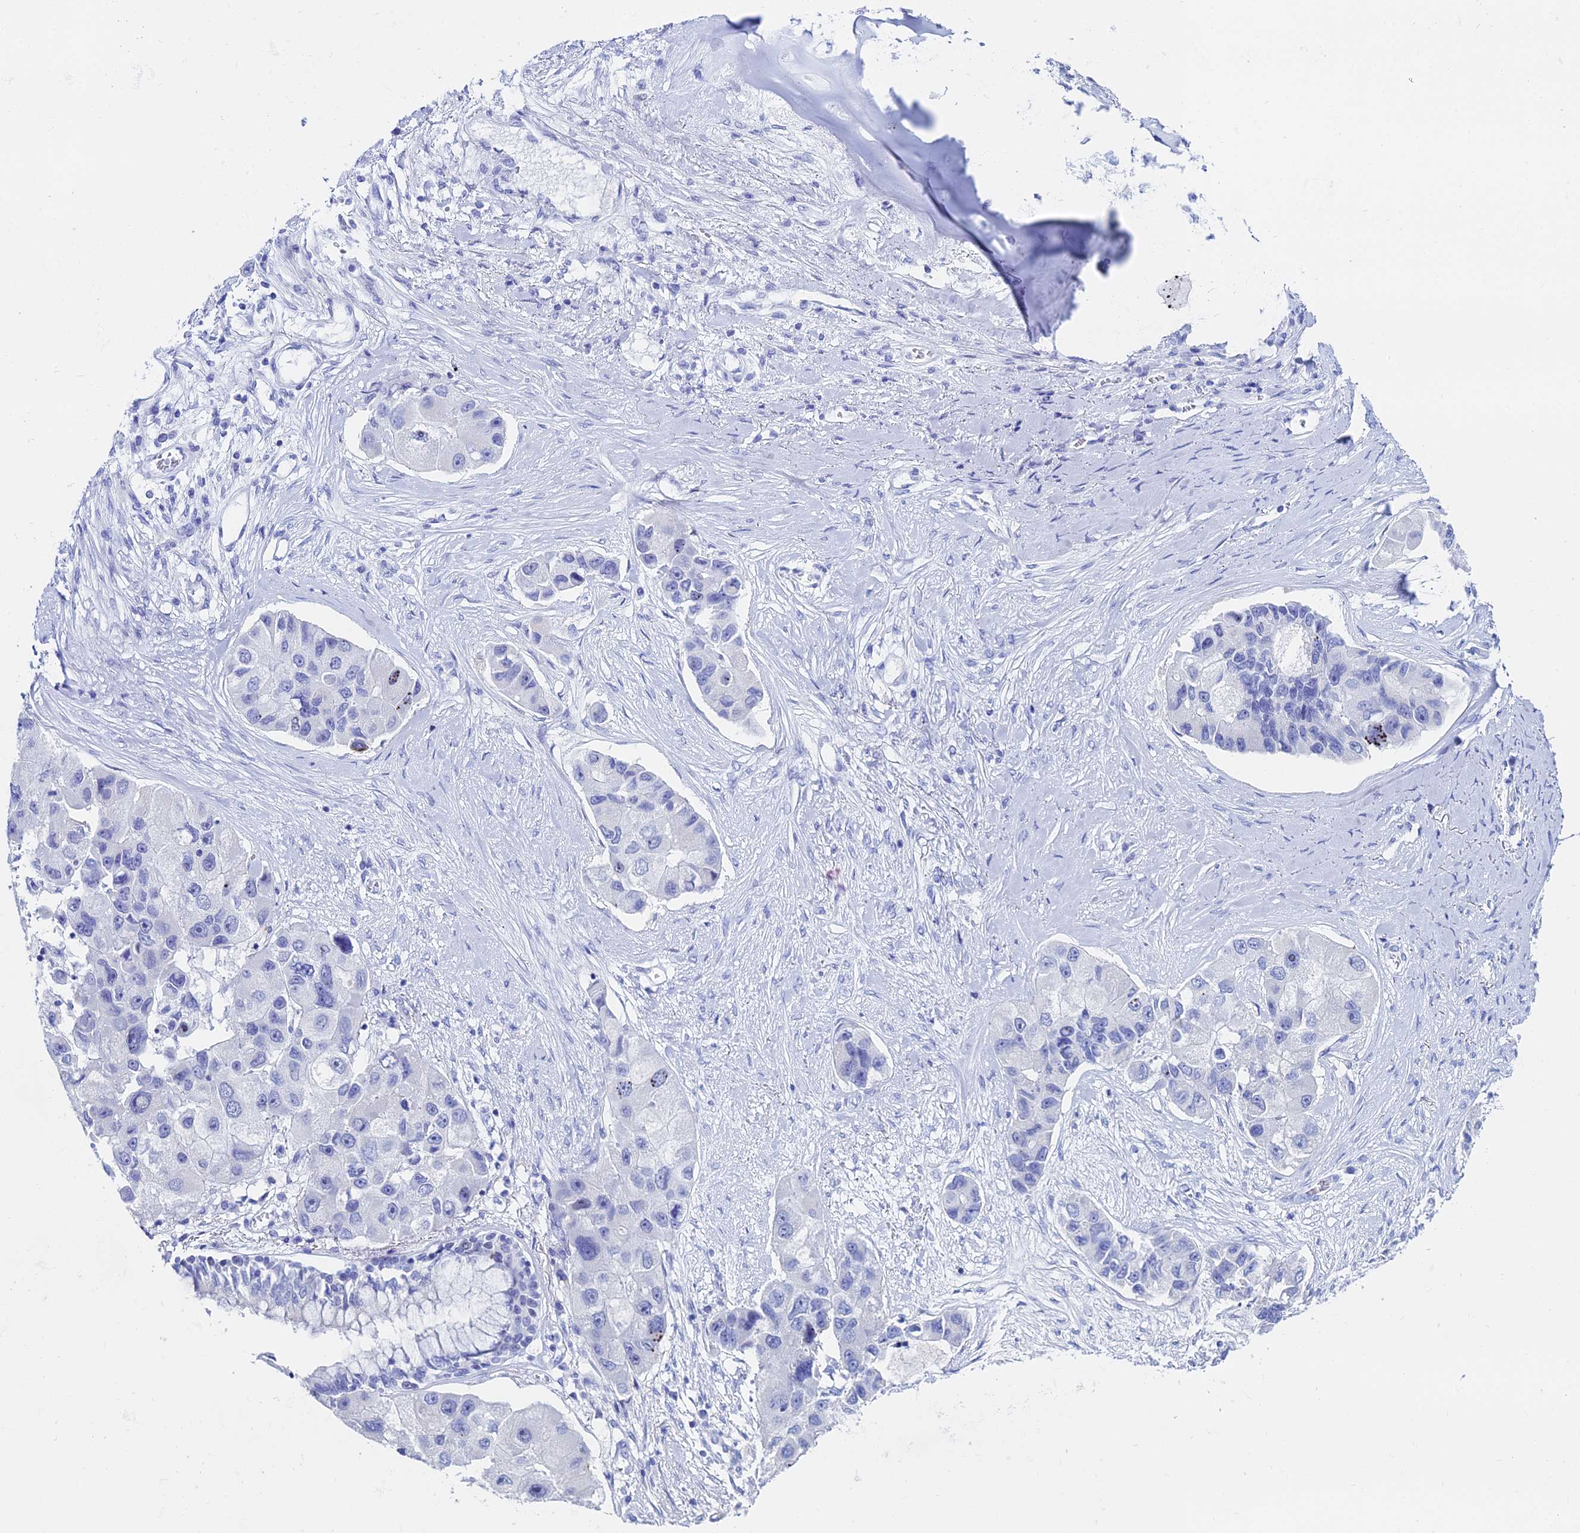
{"staining": {"intensity": "negative", "quantity": "none", "location": "none"}, "tissue": "lung cancer", "cell_type": "Tumor cells", "image_type": "cancer", "snomed": [{"axis": "morphology", "description": "Adenocarcinoma, NOS"}, {"axis": "topography", "description": "Lung"}], "caption": "DAB immunohistochemical staining of lung adenocarcinoma exhibits no significant staining in tumor cells.", "gene": "HSPA1L", "patient": {"sex": "female", "age": 54}}